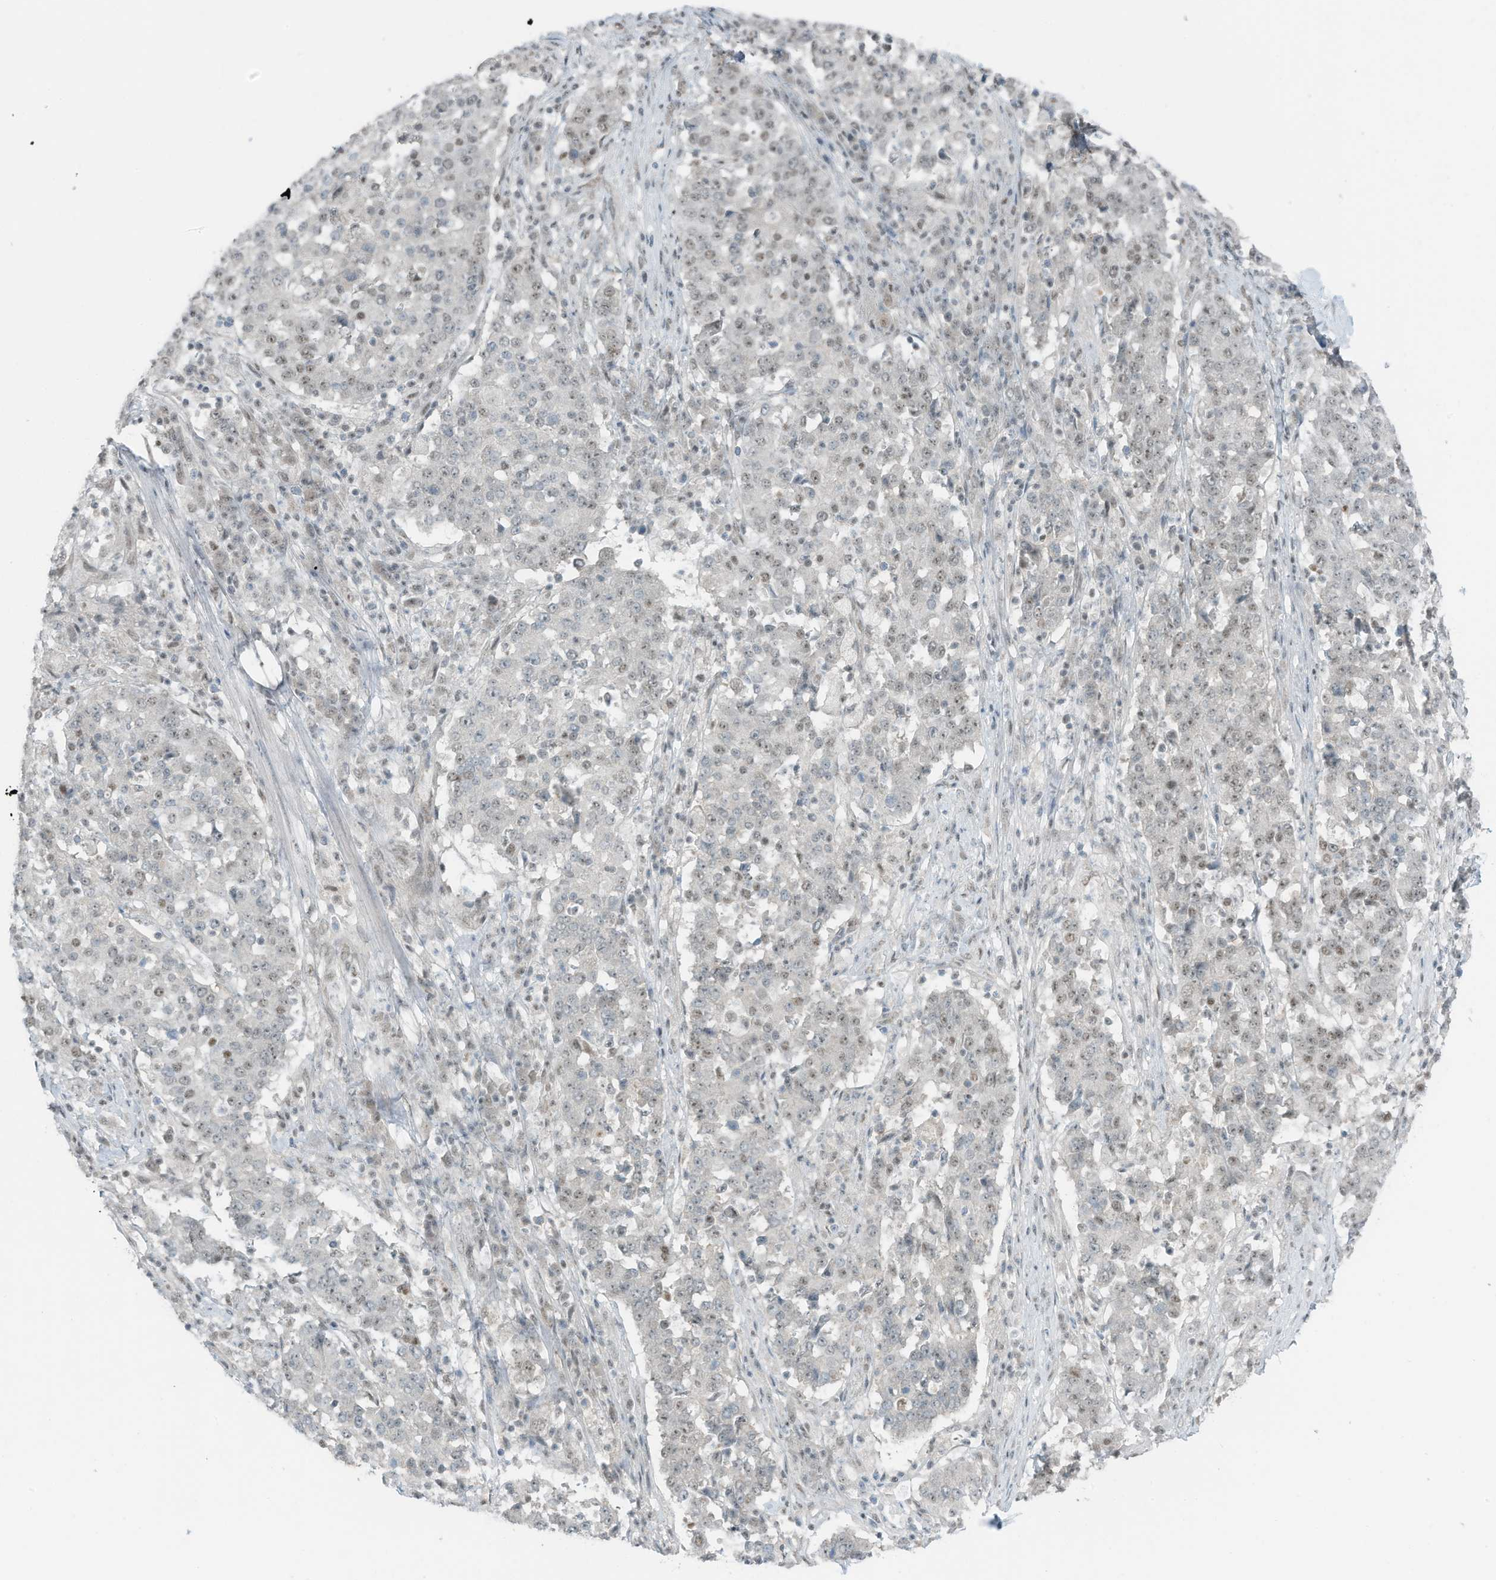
{"staining": {"intensity": "weak", "quantity": "<25%", "location": "nuclear"}, "tissue": "stomach cancer", "cell_type": "Tumor cells", "image_type": "cancer", "snomed": [{"axis": "morphology", "description": "Adenocarcinoma, NOS"}, {"axis": "topography", "description": "Stomach"}], "caption": "The histopathology image shows no significant expression in tumor cells of stomach cancer (adenocarcinoma). The staining was performed using DAB (3,3'-diaminobenzidine) to visualize the protein expression in brown, while the nuclei were stained in blue with hematoxylin (Magnification: 20x).", "gene": "WRNIP1", "patient": {"sex": "male", "age": 59}}